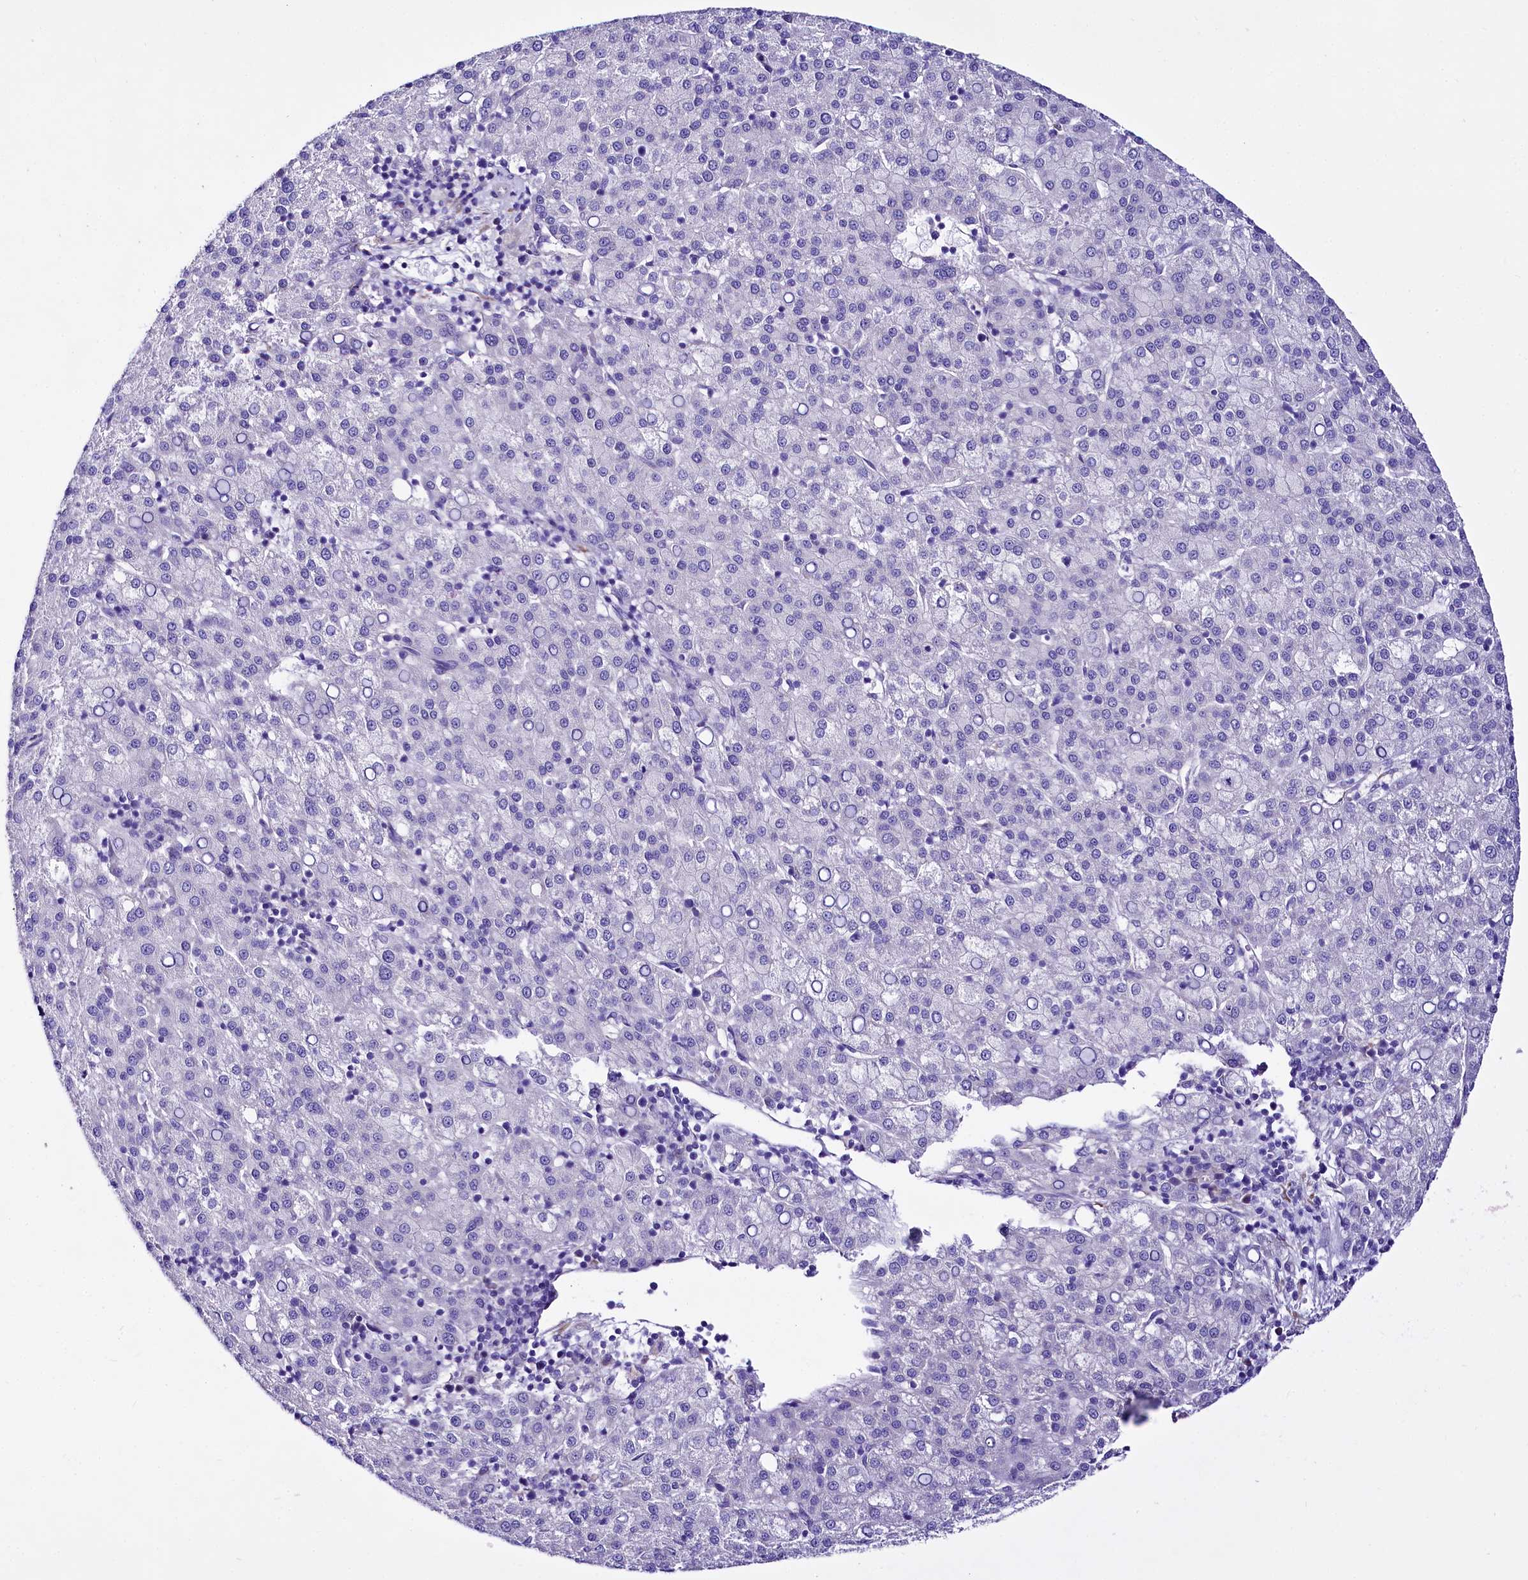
{"staining": {"intensity": "negative", "quantity": "none", "location": "none"}, "tissue": "liver cancer", "cell_type": "Tumor cells", "image_type": "cancer", "snomed": [{"axis": "morphology", "description": "Carcinoma, Hepatocellular, NOS"}, {"axis": "topography", "description": "Liver"}], "caption": "High magnification brightfield microscopy of liver hepatocellular carcinoma stained with DAB (brown) and counterstained with hematoxylin (blue): tumor cells show no significant staining. (Immunohistochemistry, brightfield microscopy, high magnification).", "gene": "A2ML1", "patient": {"sex": "female", "age": 58}}